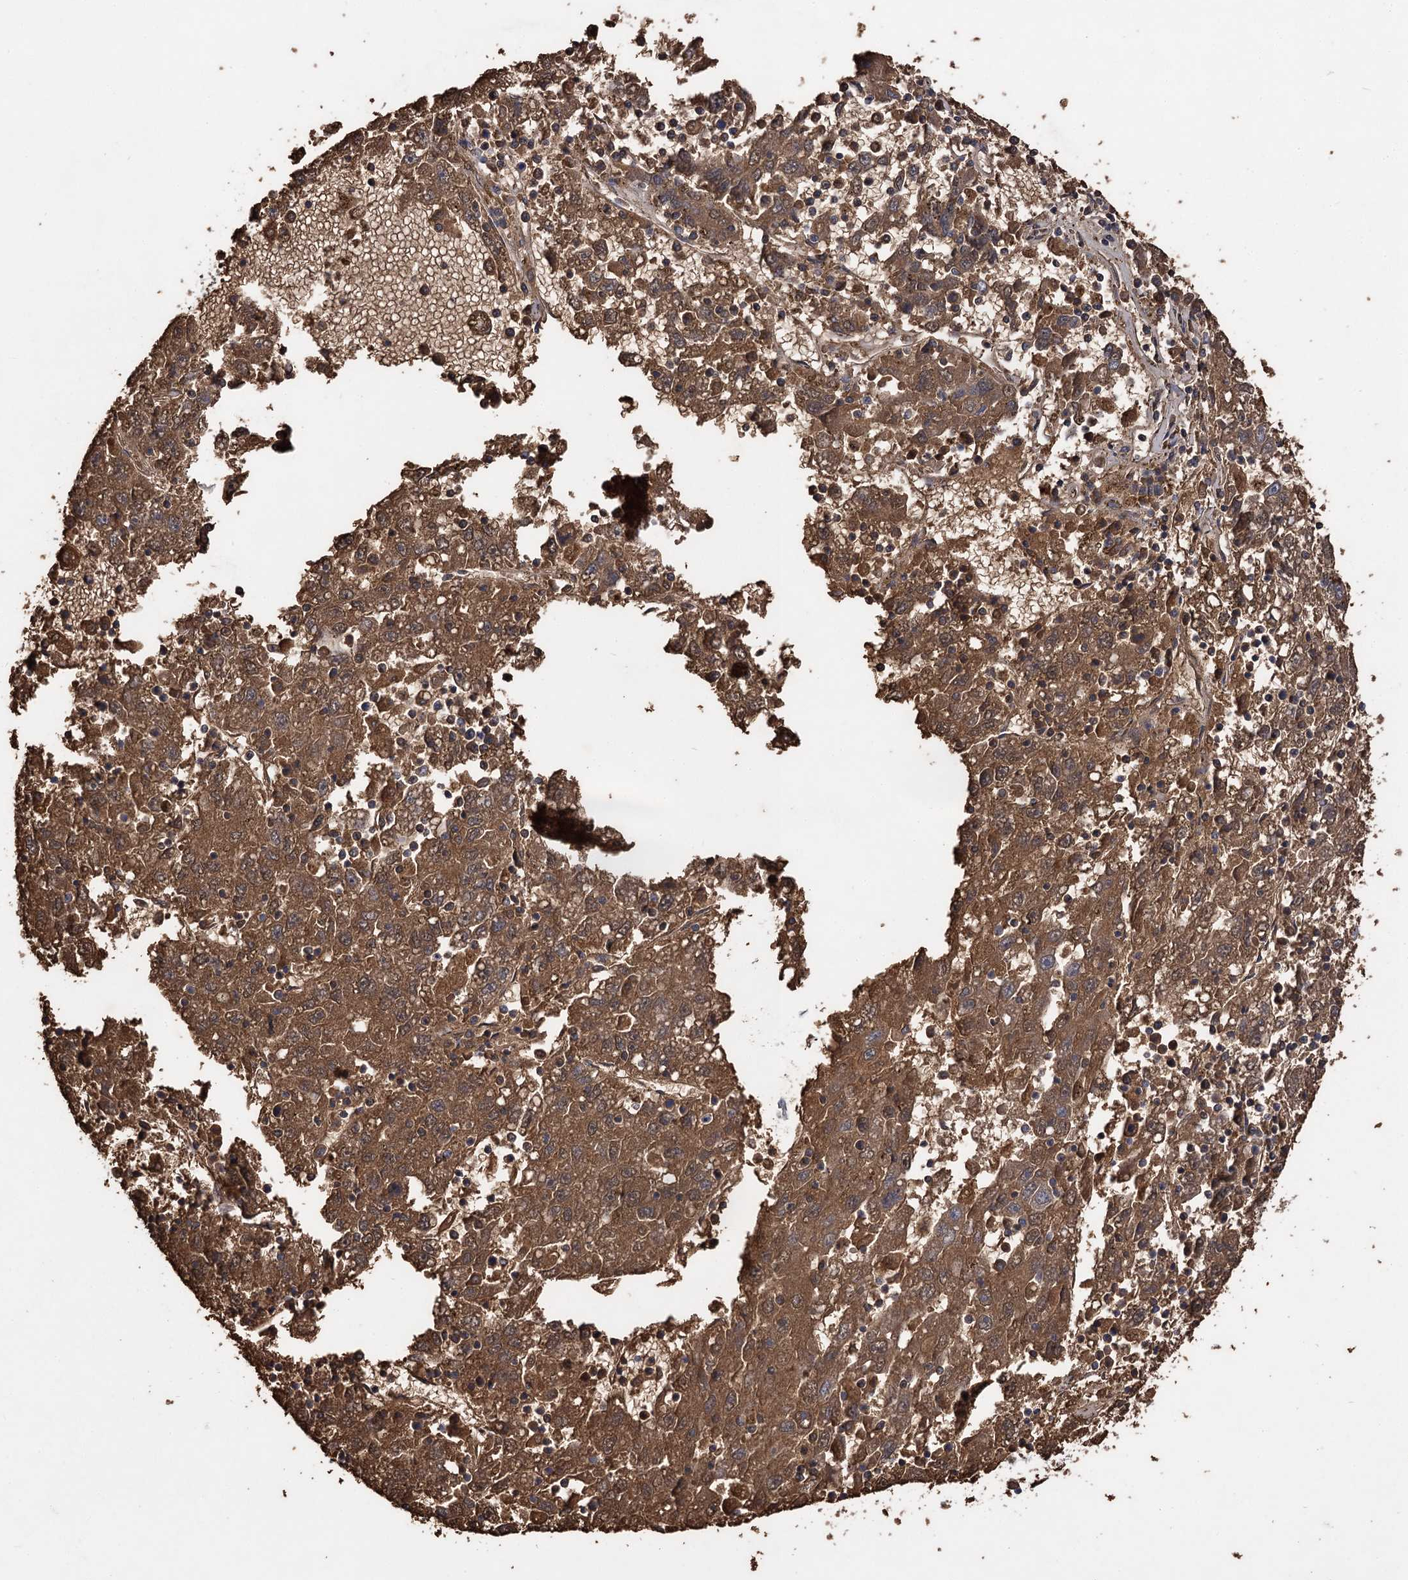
{"staining": {"intensity": "moderate", "quantity": ">75%", "location": "cytoplasmic/membranous"}, "tissue": "liver cancer", "cell_type": "Tumor cells", "image_type": "cancer", "snomed": [{"axis": "morphology", "description": "Carcinoma, Hepatocellular, NOS"}, {"axis": "topography", "description": "Liver"}], "caption": "About >75% of tumor cells in liver cancer (hepatocellular carcinoma) show moderate cytoplasmic/membranous protein positivity as visualized by brown immunohistochemical staining.", "gene": "USP50", "patient": {"sex": "male", "age": 49}}